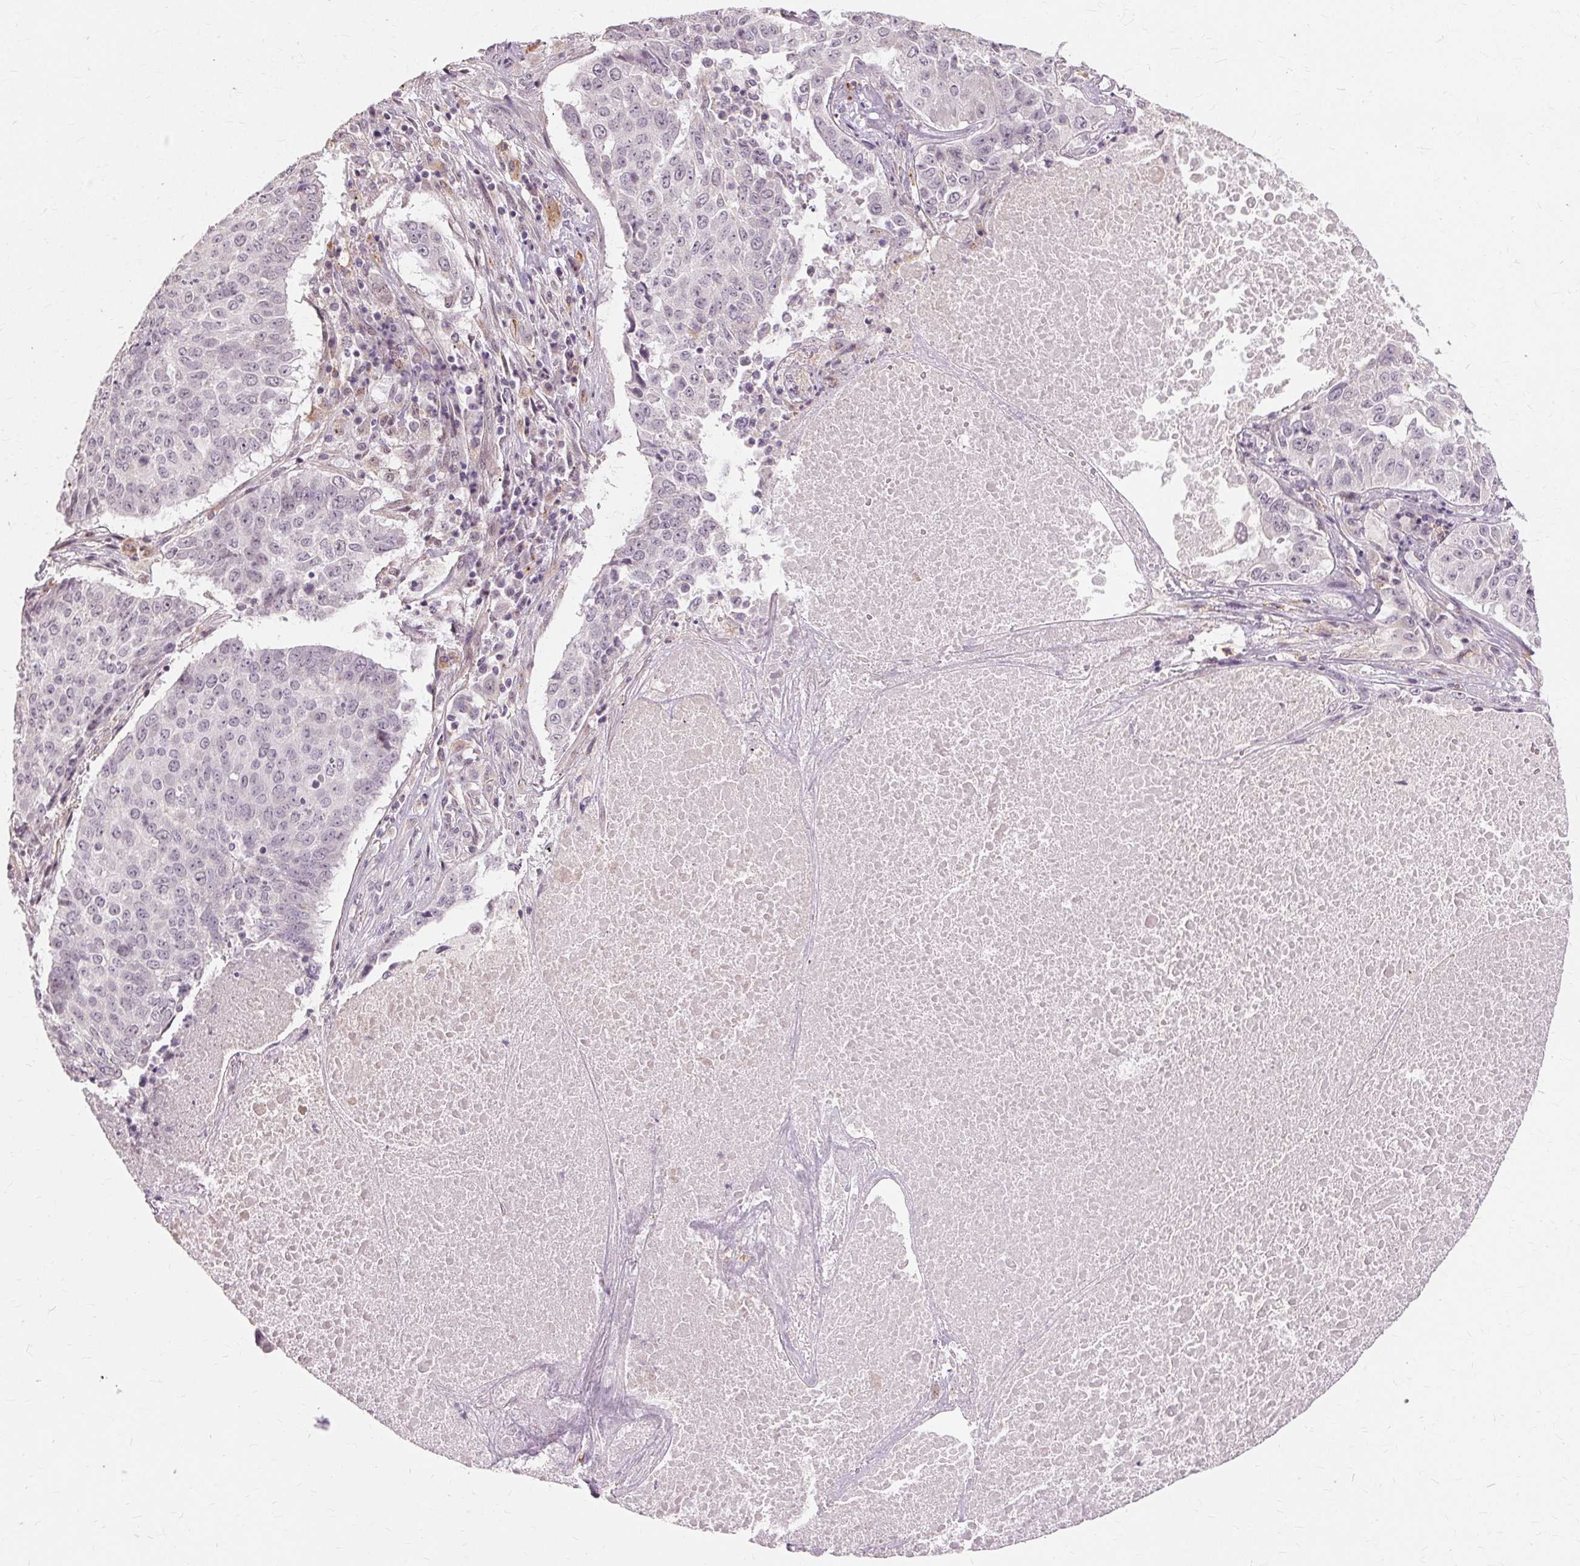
{"staining": {"intensity": "negative", "quantity": "none", "location": "none"}, "tissue": "lung cancer", "cell_type": "Tumor cells", "image_type": "cancer", "snomed": [{"axis": "morphology", "description": "Normal tissue, NOS"}, {"axis": "morphology", "description": "Squamous cell carcinoma, NOS"}, {"axis": "topography", "description": "Bronchus"}, {"axis": "topography", "description": "Lung"}], "caption": "Histopathology image shows no protein staining in tumor cells of lung squamous cell carcinoma tissue.", "gene": "SIGLEC6", "patient": {"sex": "male", "age": 64}}